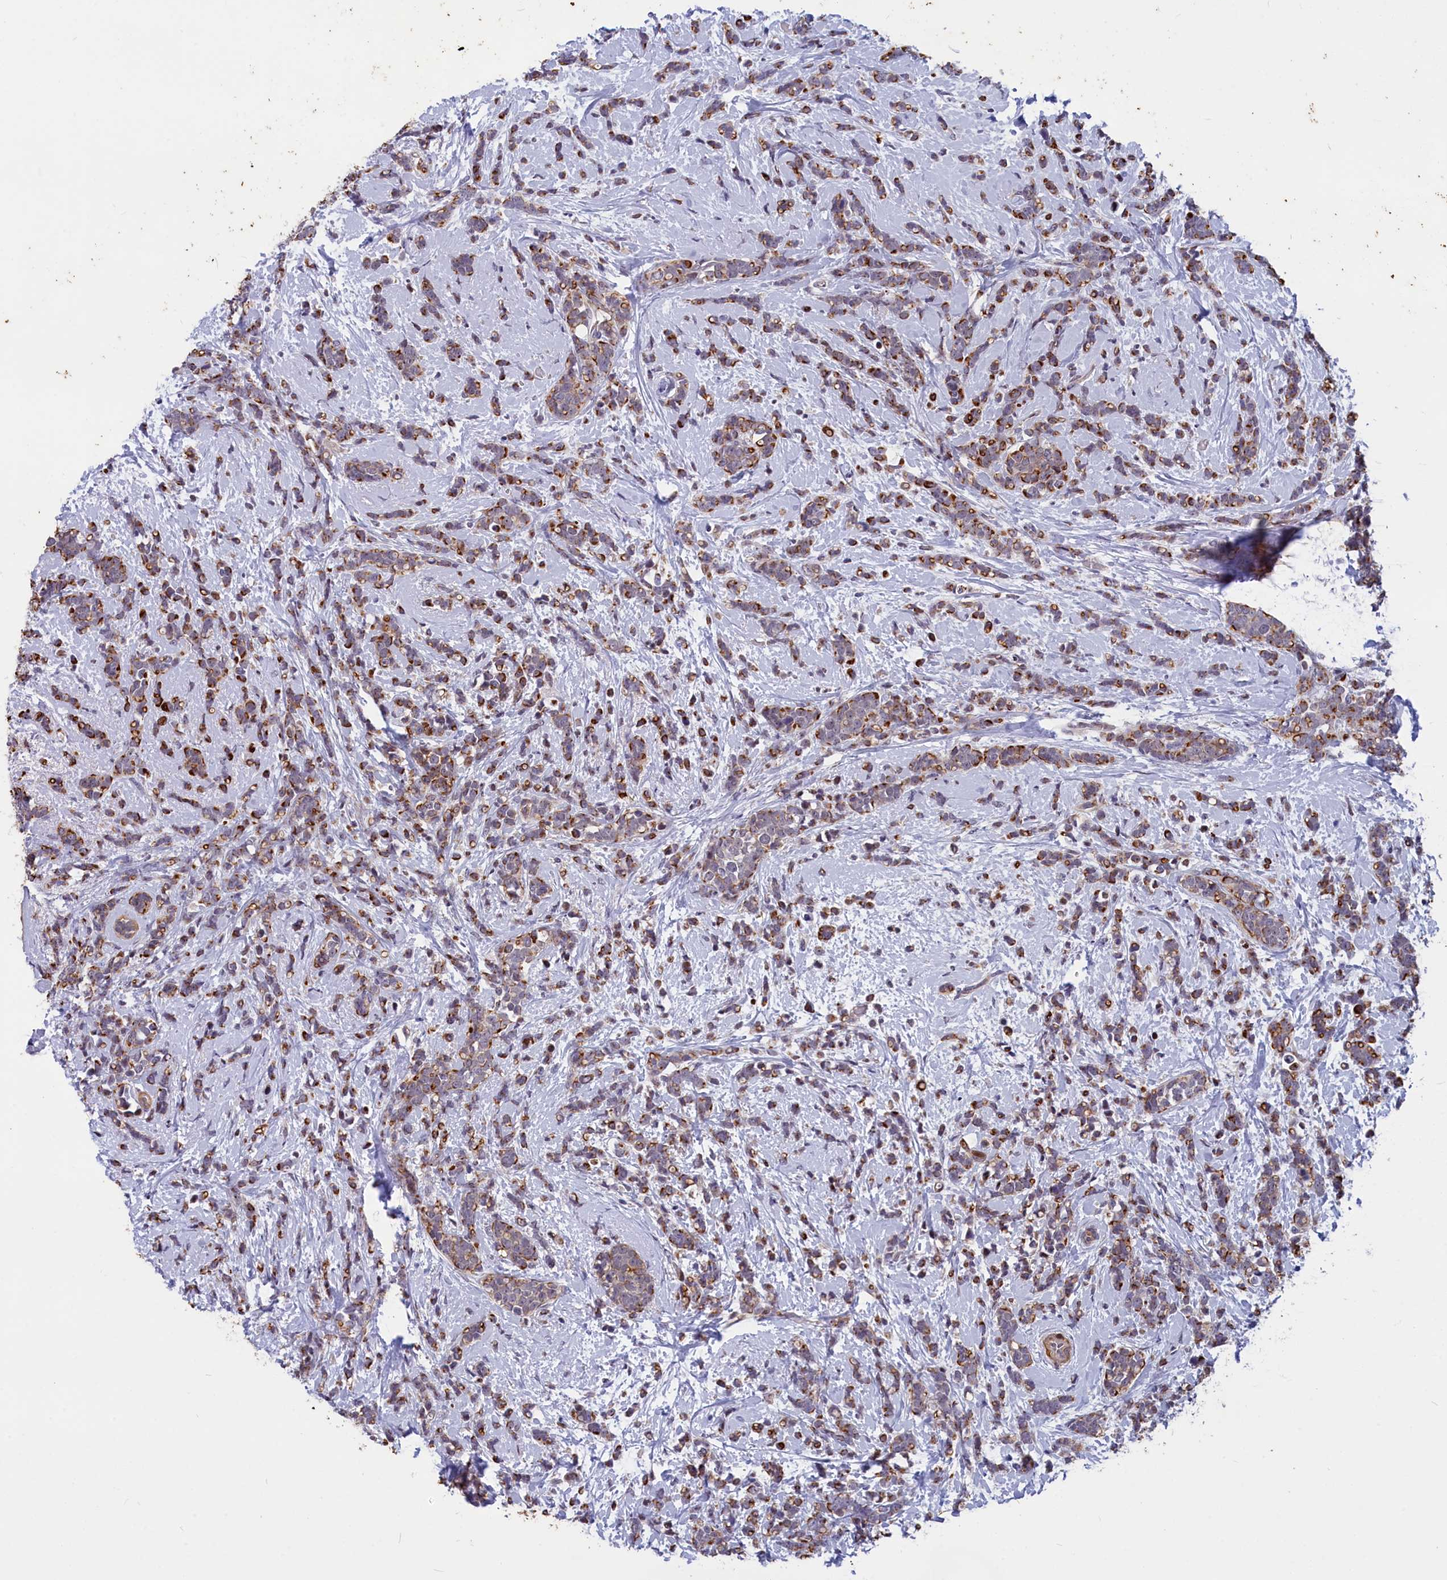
{"staining": {"intensity": "moderate", "quantity": "25%-75%", "location": "cytoplasmic/membranous"}, "tissue": "breast cancer", "cell_type": "Tumor cells", "image_type": "cancer", "snomed": [{"axis": "morphology", "description": "Lobular carcinoma"}, {"axis": "topography", "description": "Breast"}], "caption": "Immunohistochemical staining of human breast lobular carcinoma displays medium levels of moderate cytoplasmic/membranous protein expression in approximately 25%-75% of tumor cells.", "gene": "ANKRD34B", "patient": {"sex": "female", "age": 58}}